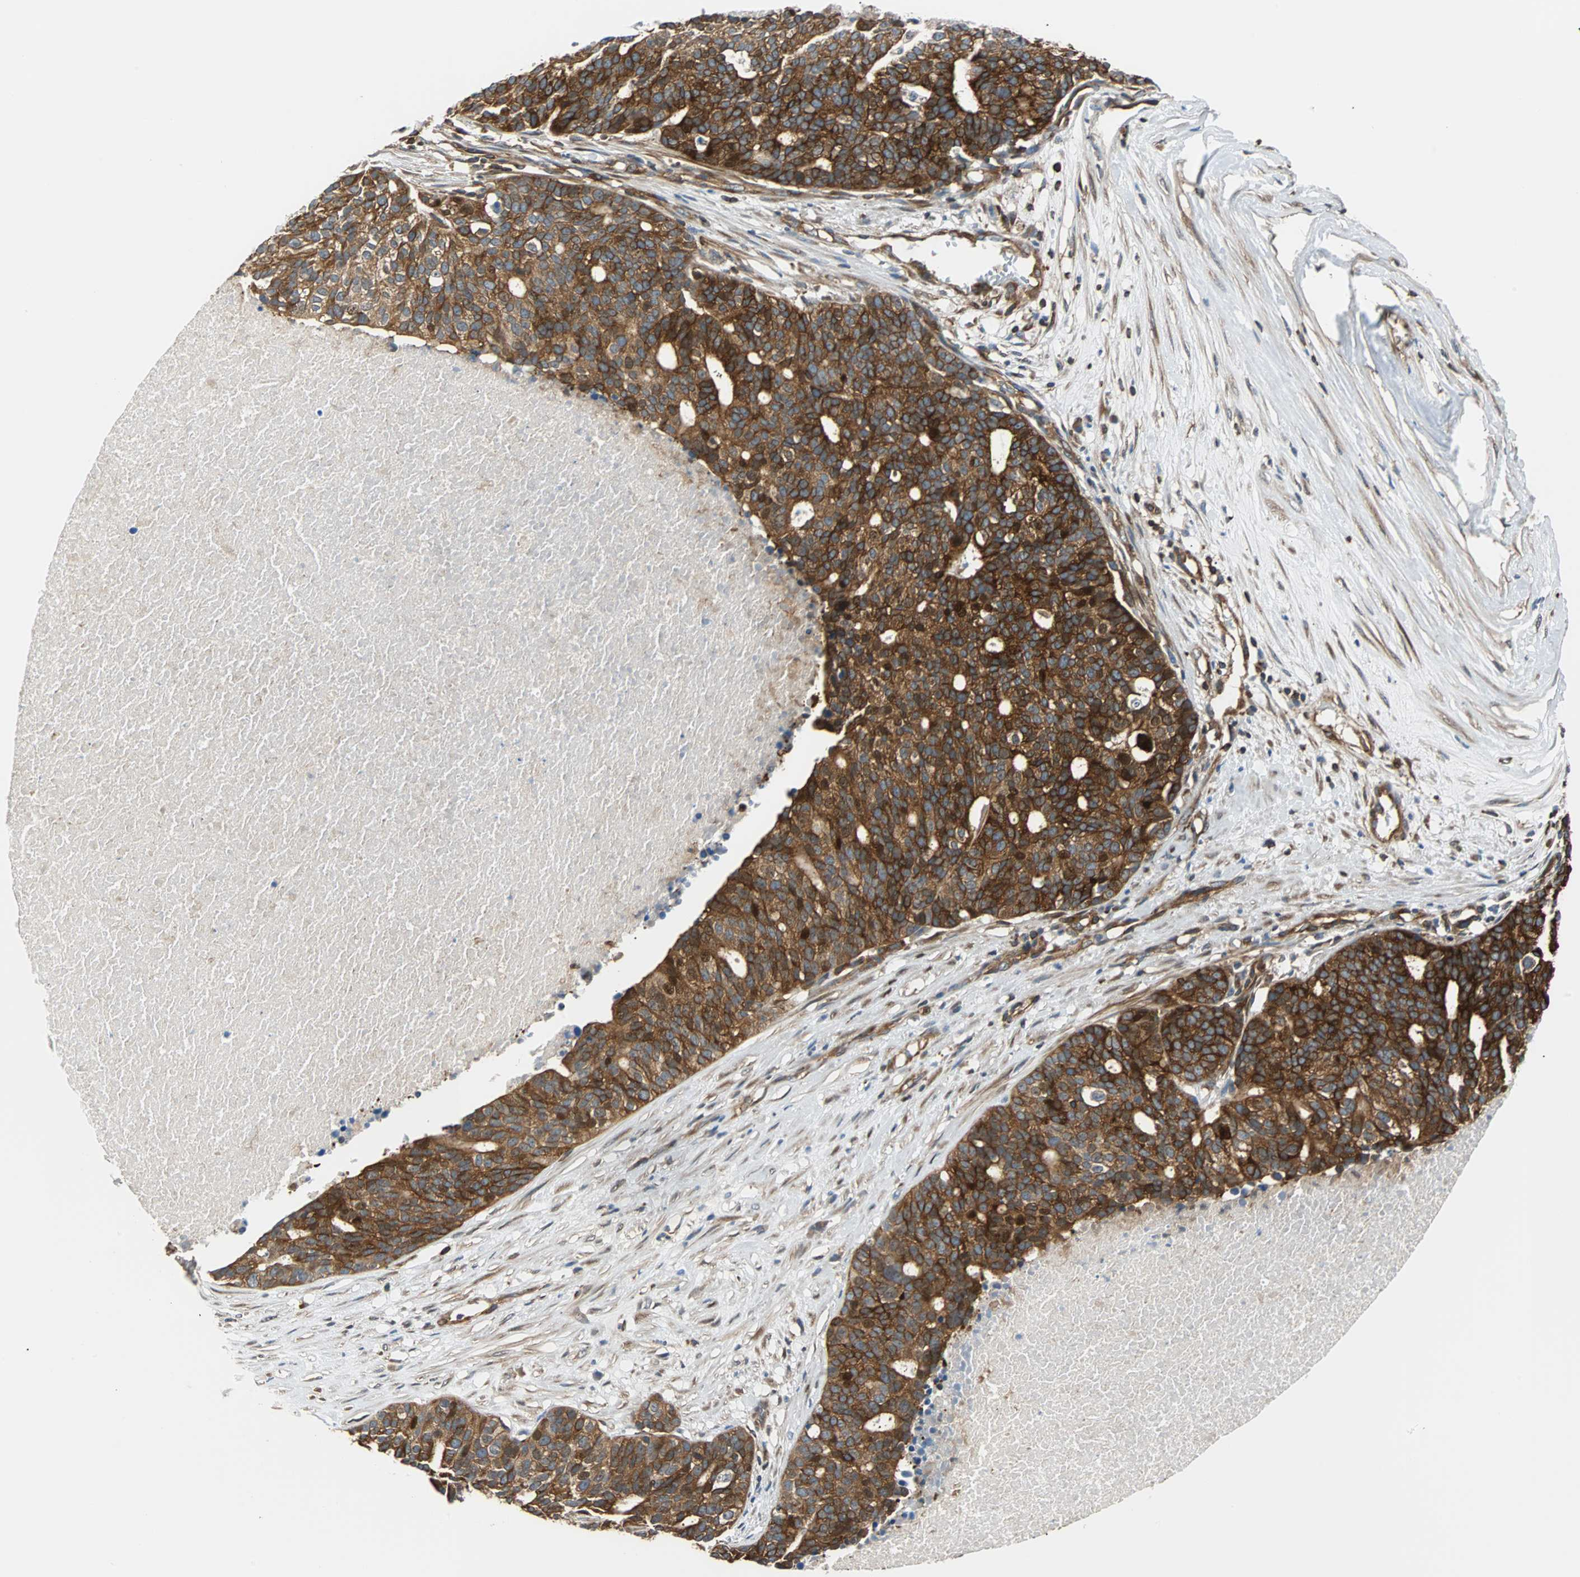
{"staining": {"intensity": "strong", "quantity": ">75%", "location": "cytoplasmic/membranous"}, "tissue": "ovarian cancer", "cell_type": "Tumor cells", "image_type": "cancer", "snomed": [{"axis": "morphology", "description": "Cystadenocarcinoma, serous, NOS"}, {"axis": "topography", "description": "Ovary"}], "caption": "An immunohistochemistry micrograph of neoplastic tissue is shown. Protein staining in brown shows strong cytoplasmic/membranous positivity in ovarian cancer (serous cystadenocarcinoma) within tumor cells.", "gene": "RELA", "patient": {"sex": "female", "age": 59}}